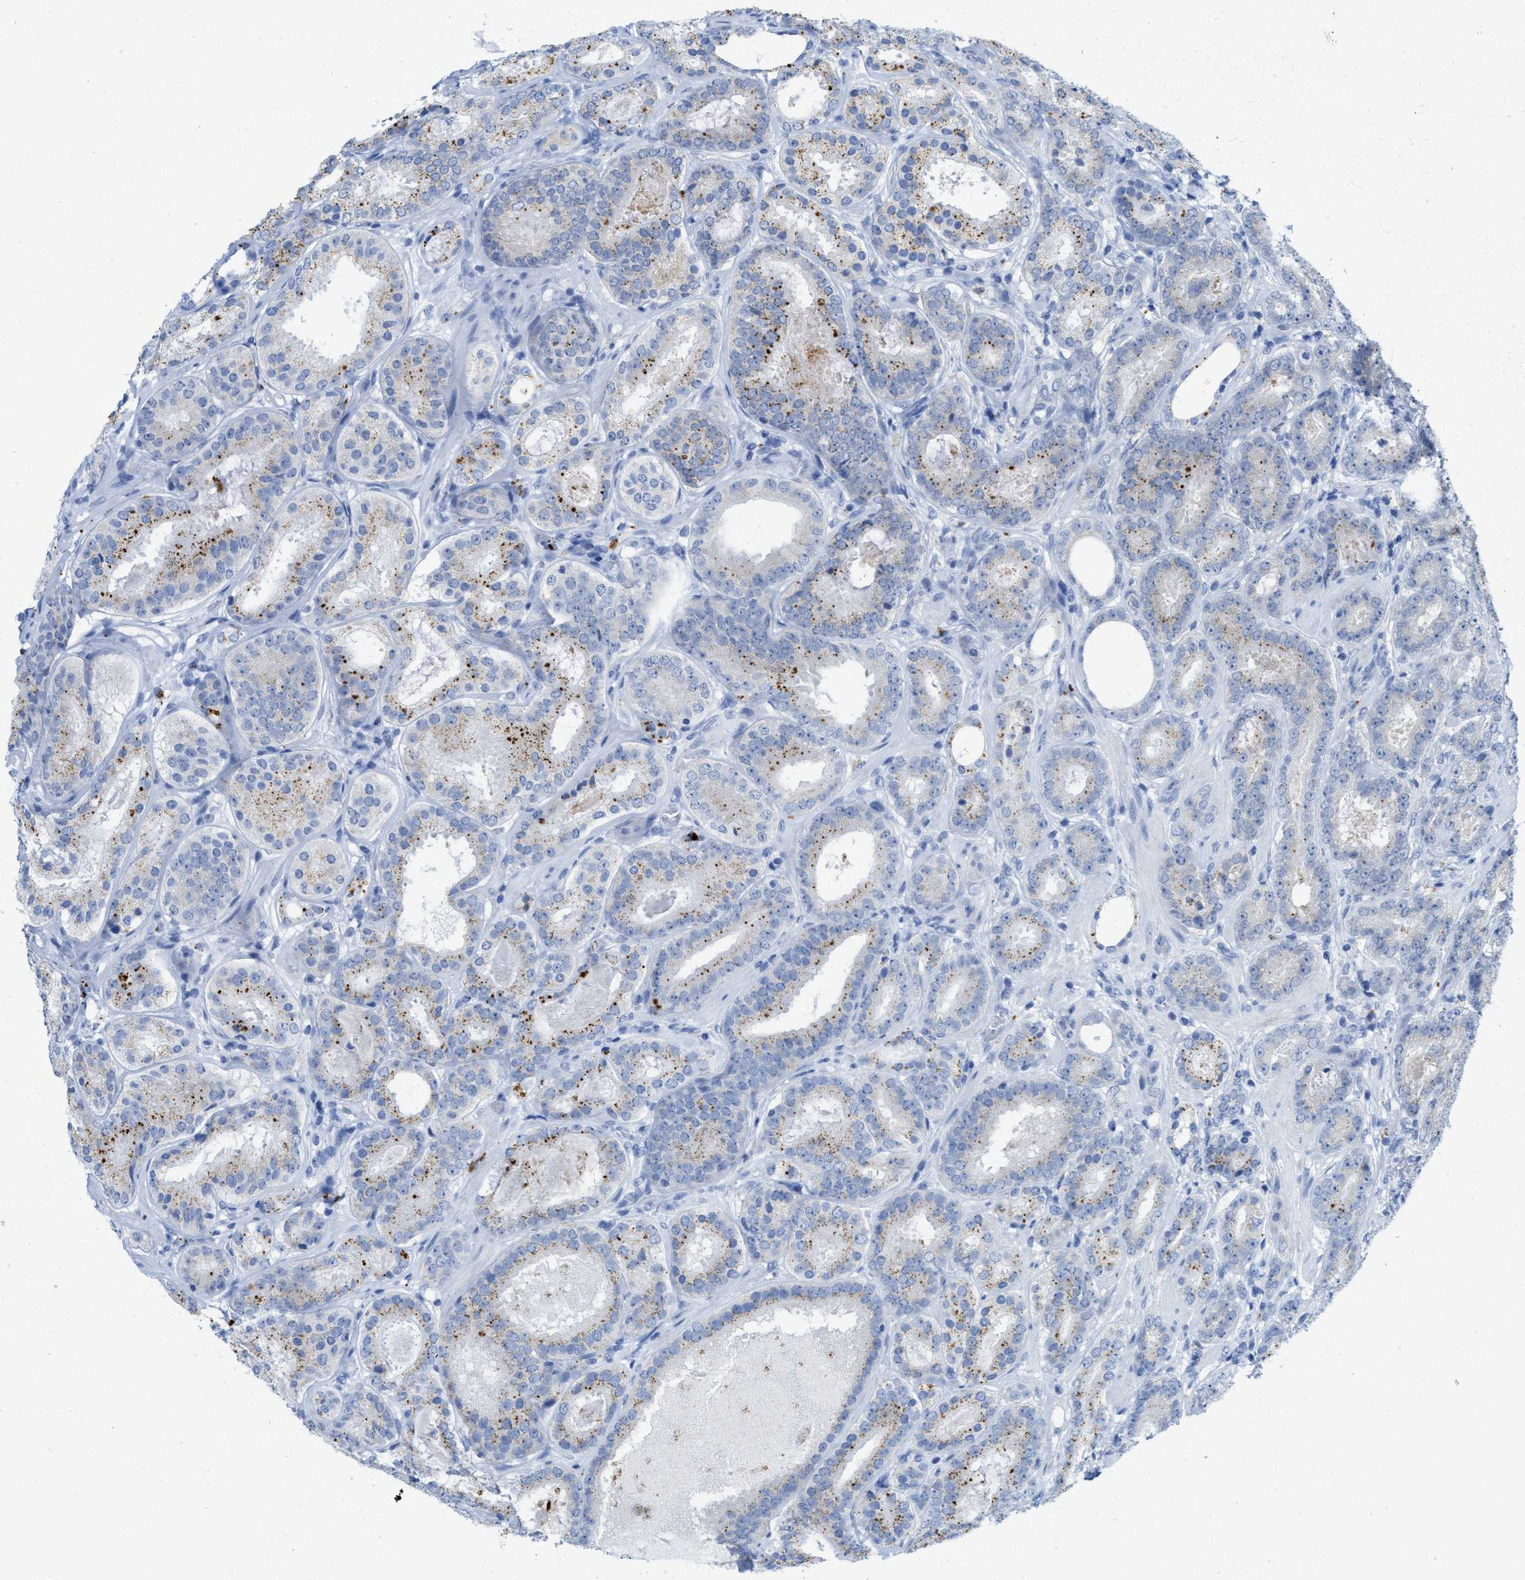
{"staining": {"intensity": "moderate", "quantity": "25%-75%", "location": "cytoplasmic/membranous"}, "tissue": "prostate cancer", "cell_type": "Tumor cells", "image_type": "cancer", "snomed": [{"axis": "morphology", "description": "Adenocarcinoma, Low grade"}, {"axis": "topography", "description": "Prostate"}], "caption": "Human prostate cancer (low-grade adenocarcinoma) stained with a protein marker shows moderate staining in tumor cells.", "gene": "WDR4", "patient": {"sex": "male", "age": 69}}